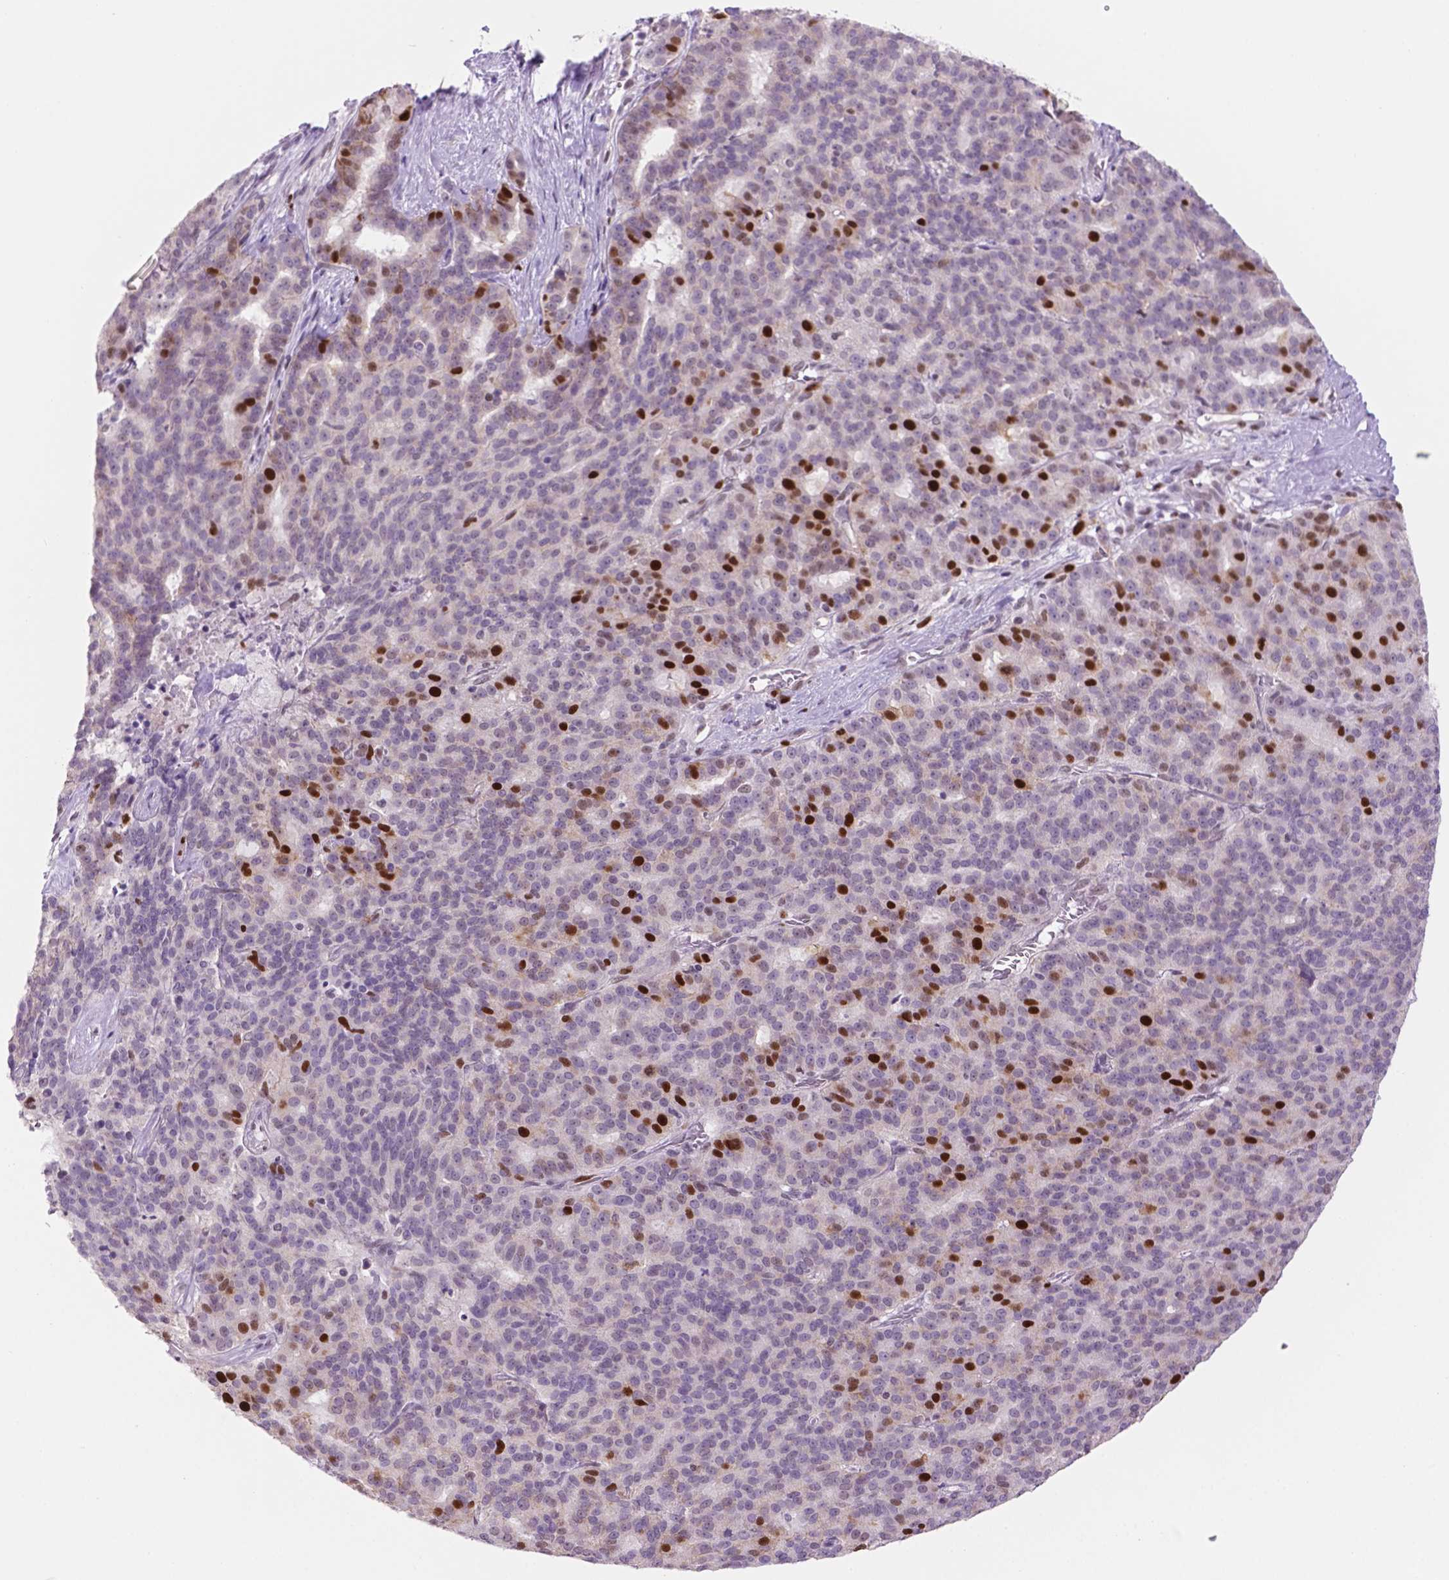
{"staining": {"intensity": "strong", "quantity": "<25%", "location": "nuclear"}, "tissue": "liver cancer", "cell_type": "Tumor cells", "image_type": "cancer", "snomed": [{"axis": "morphology", "description": "Cholangiocarcinoma"}, {"axis": "topography", "description": "Liver"}], "caption": "There is medium levels of strong nuclear expression in tumor cells of cholangiocarcinoma (liver), as demonstrated by immunohistochemical staining (brown color).", "gene": "NCAPH2", "patient": {"sex": "female", "age": 47}}